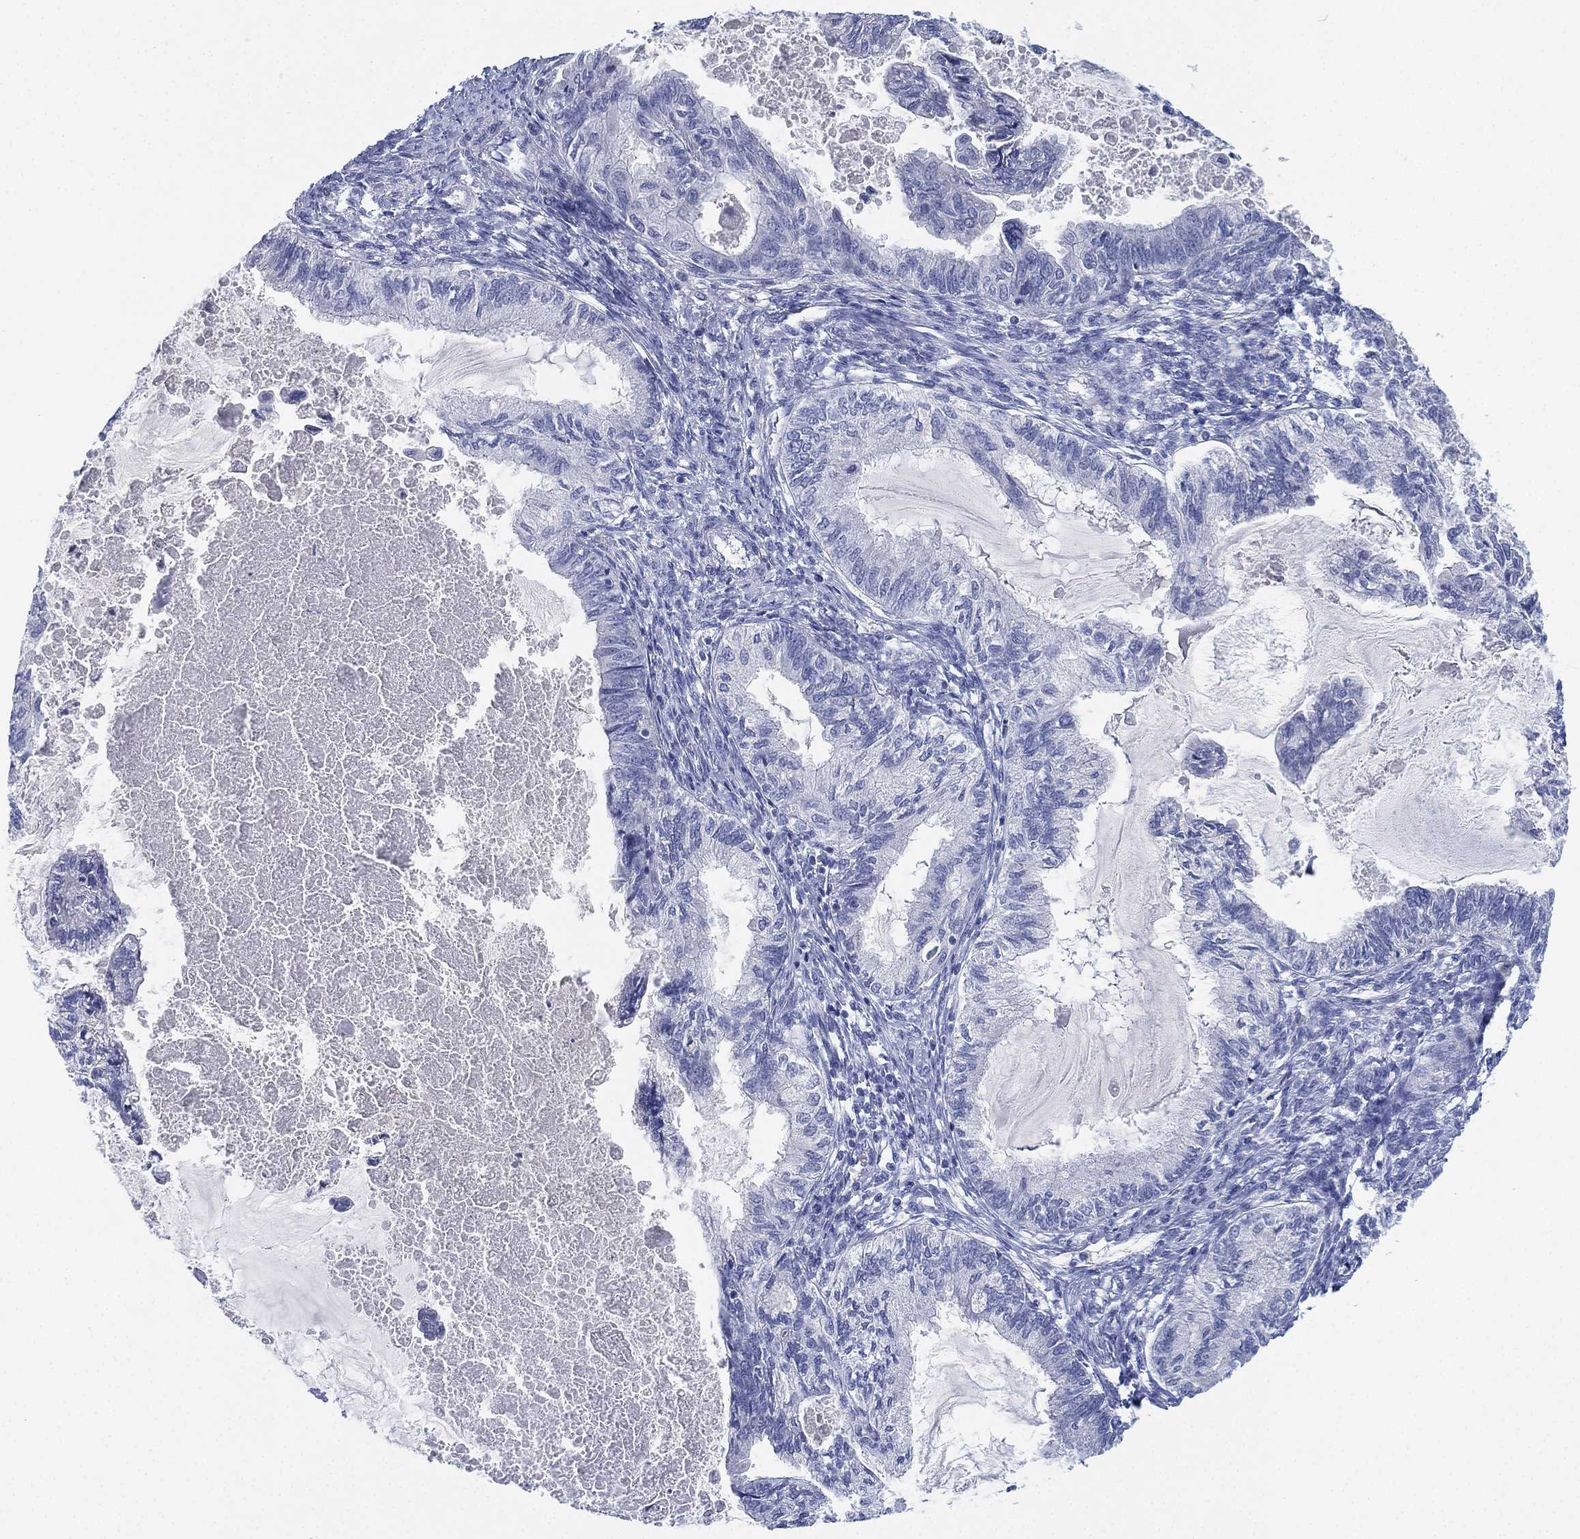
{"staining": {"intensity": "negative", "quantity": "none", "location": "none"}, "tissue": "endometrial cancer", "cell_type": "Tumor cells", "image_type": "cancer", "snomed": [{"axis": "morphology", "description": "Adenocarcinoma, NOS"}, {"axis": "topography", "description": "Endometrium"}], "caption": "Human endometrial adenocarcinoma stained for a protein using immunohistochemistry (IHC) shows no positivity in tumor cells.", "gene": "ADAD2", "patient": {"sex": "female", "age": 86}}